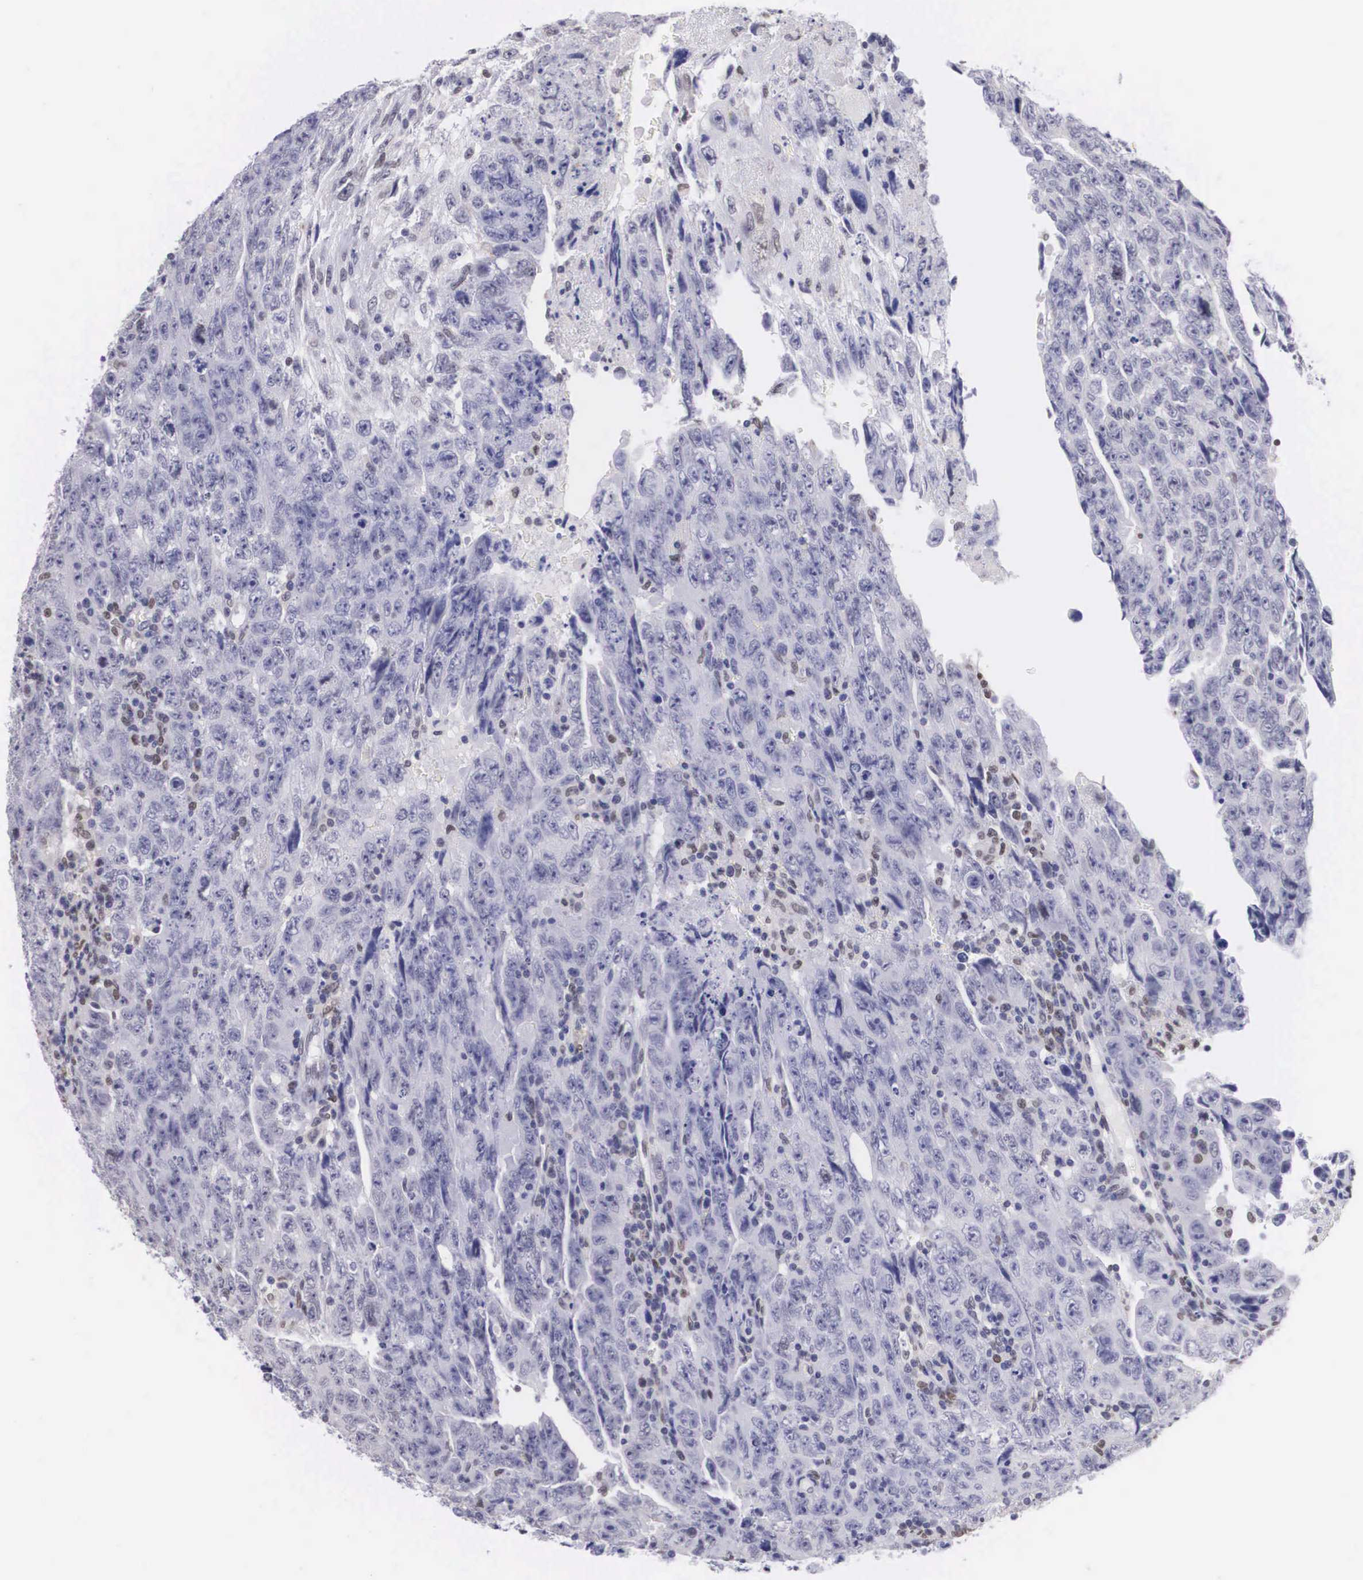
{"staining": {"intensity": "moderate", "quantity": "<25%", "location": "nuclear"}, "tissue": "testis cancer", "cell_type": "Tumor cells", "image_type": "cancer", "snomed": [{"axis": "morphology", "description": "Carcinoma, Embryonal, NOS"}, {"axis": "topography", "description": "Testis"}], "caption": "A brown stain labels moderate nuclear staining of a protein in testis cancer (embryonal carcinoma) tumor cells.", "gene": "ETV6", "patient": {"sex": "male", "age": 28}}